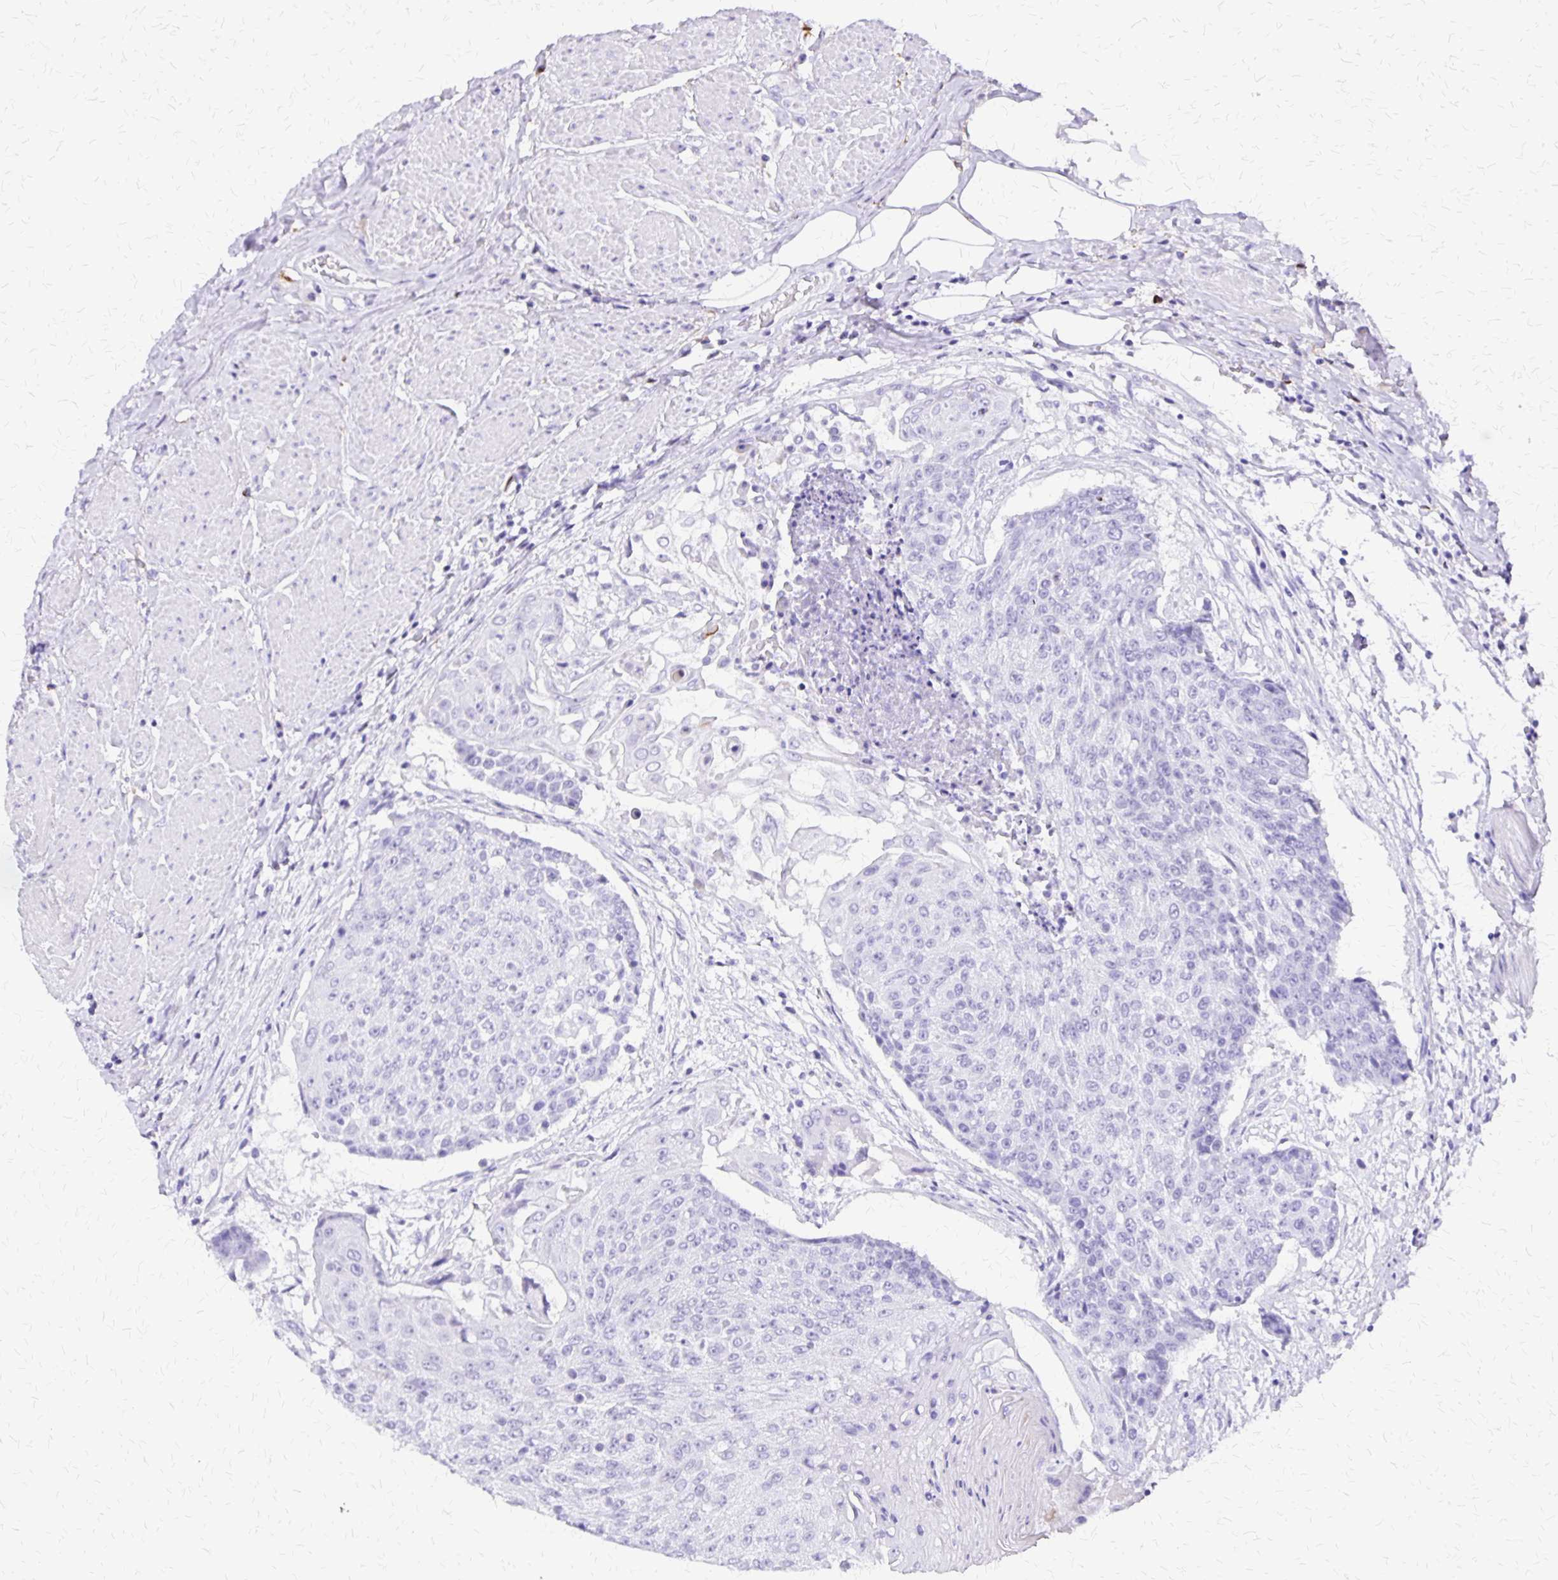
{"staining": {"intensity": "negative", "quantity": "none", "location": "none"}, "tissue": "urothelial cancer", "cell_type": "Tumor cells", "image_type": "cancer", "snomed": [{"axis": "morphology", "description": "Urothelial carcinoma, High grade"}, {"axis": "topography", "description": "Urinary bladder"}], "caption": "Immunohistochemical staining of urothelial cancer demonstrates no significant positivity in tumor cells.", "gene": "SLC13A2", "patient": {"sex": "female", "age": 63}}